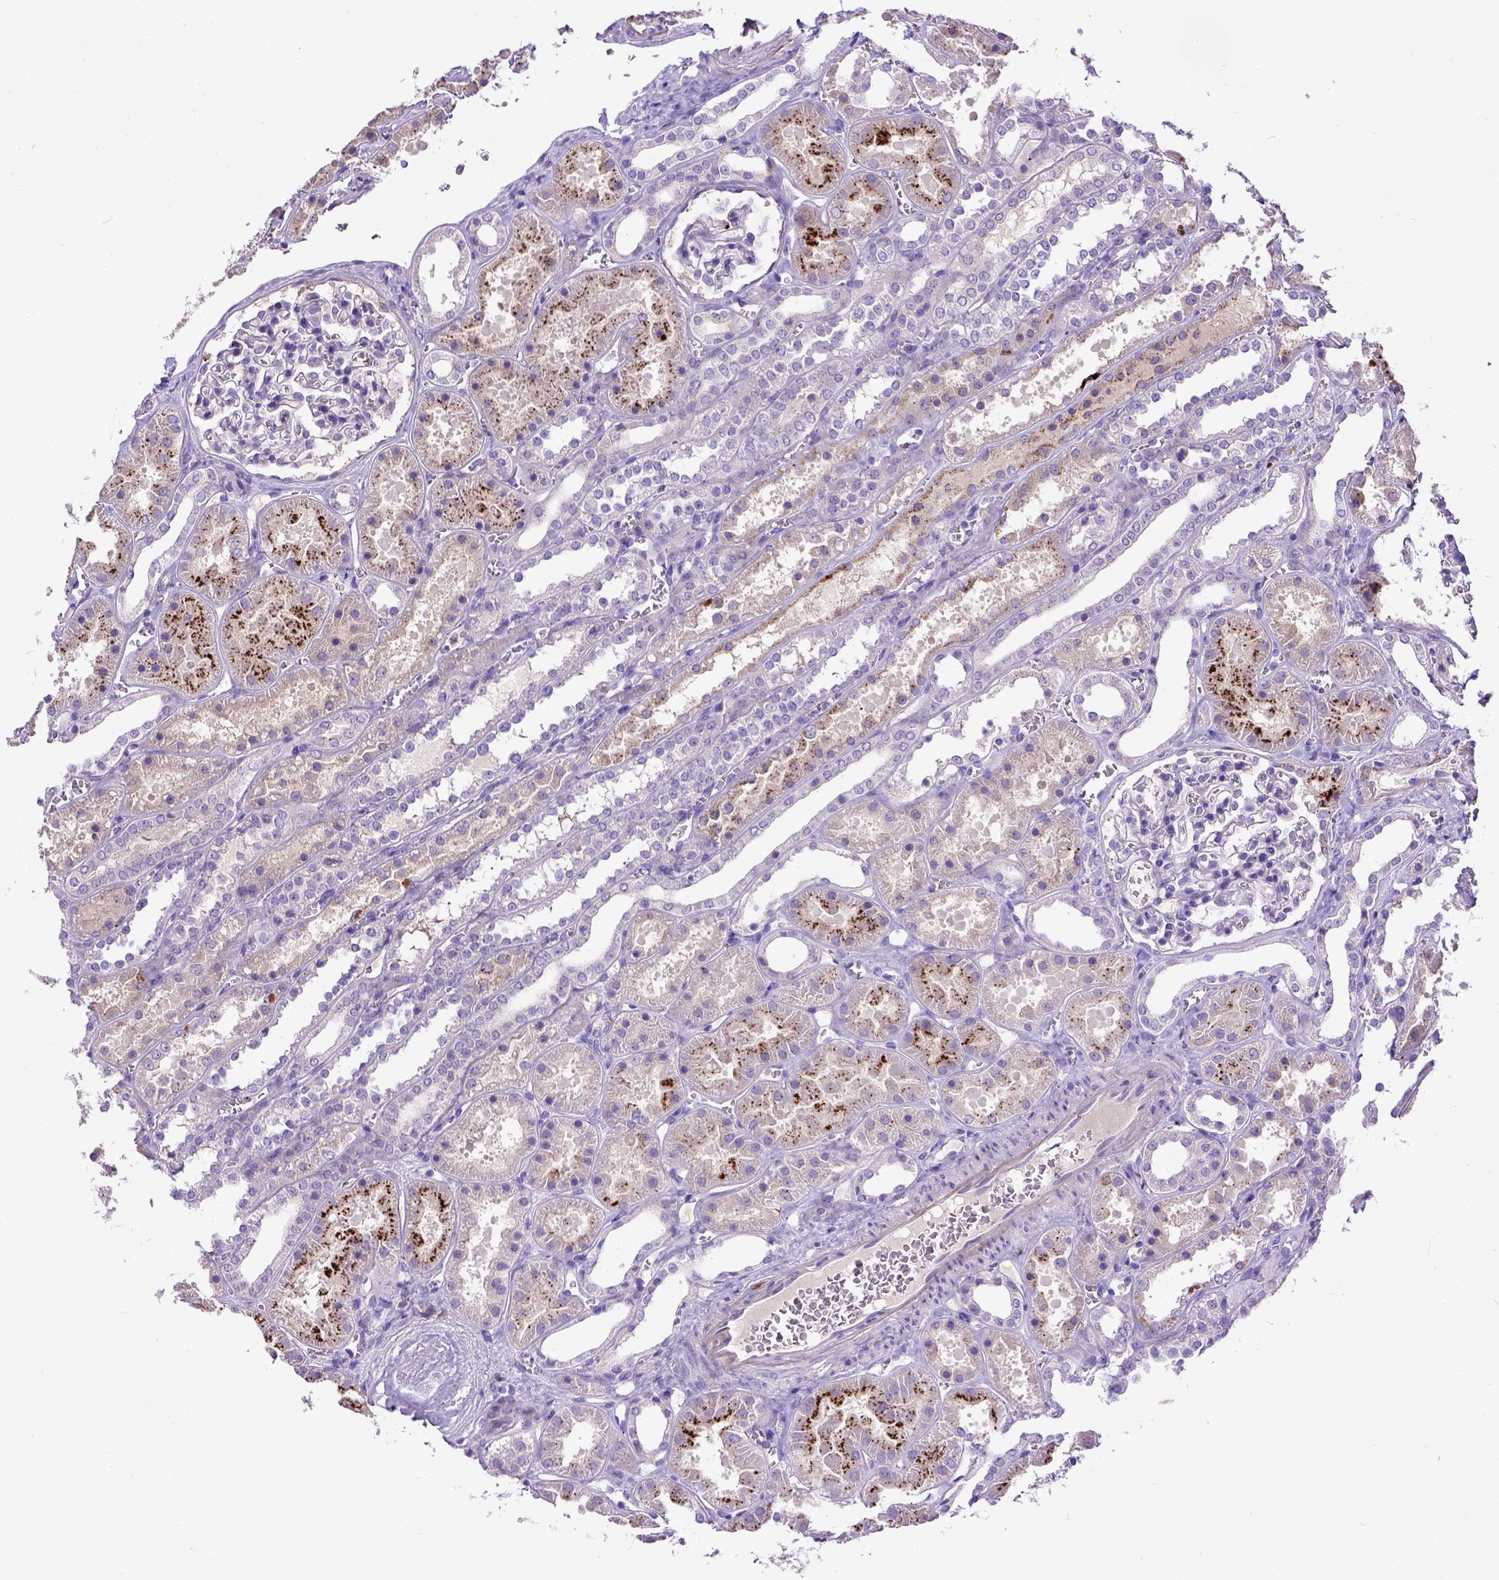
{"staining": {"intensity": "negative", "quantity": "none", "location": "none"}, "tissue": "kidney", "cell_type": "Cells in glomeruli", "image_type": "normal", "snomed": [{"axis": "morphology", "description": "Normal tissue, NOS"}, {"axis": "topography", "description": "Kidney"}], "caption": "High power microscopy photomicrograph of an immunohistochemistry micrograph of unremarkable kidney, revealing no significant expression in cells in glomeruli. Nuclei are stained in blue.", "gene": "ADAM12", "patient": {"sex": "female", "age": 41}}